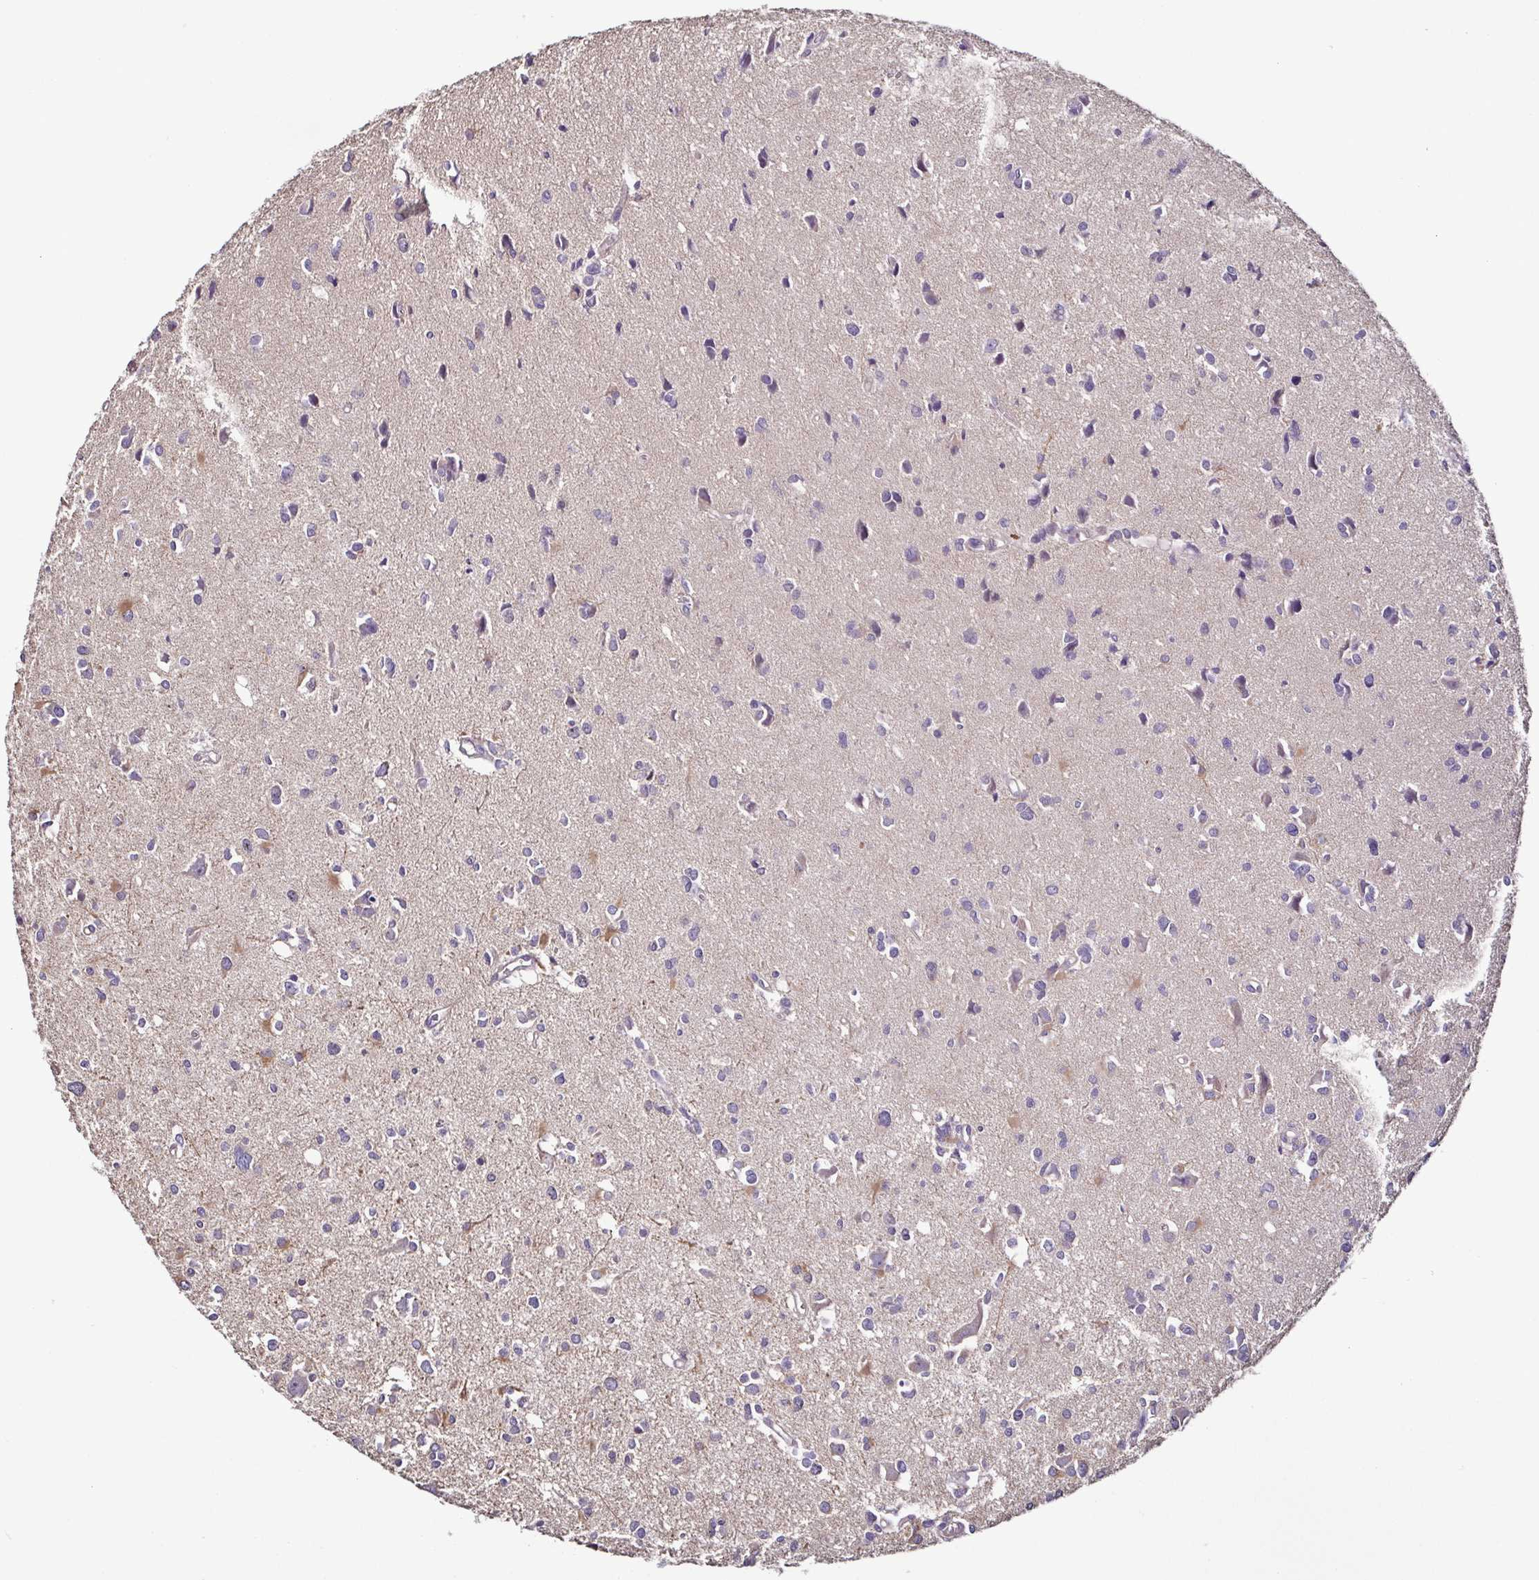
{"staining": {"intensity": "weak", "quantity": "<25%", "location": "cytoplasmic/membranous"}, "tissue": "glioma", "cell_type": "Tumor cells", "image_type": "cancer", "snomed": [{"axis": "morphology", "description": "Glioma, malignant, High grade"}, {"axis": "topography", "description": "Brain"}], "caption": "Protein analysis of high-grade glioma (malignant) shows no significant positivity in tumor cells.", "gene": "LMOD2", "patient": {"sex": "male", "age": 23}}